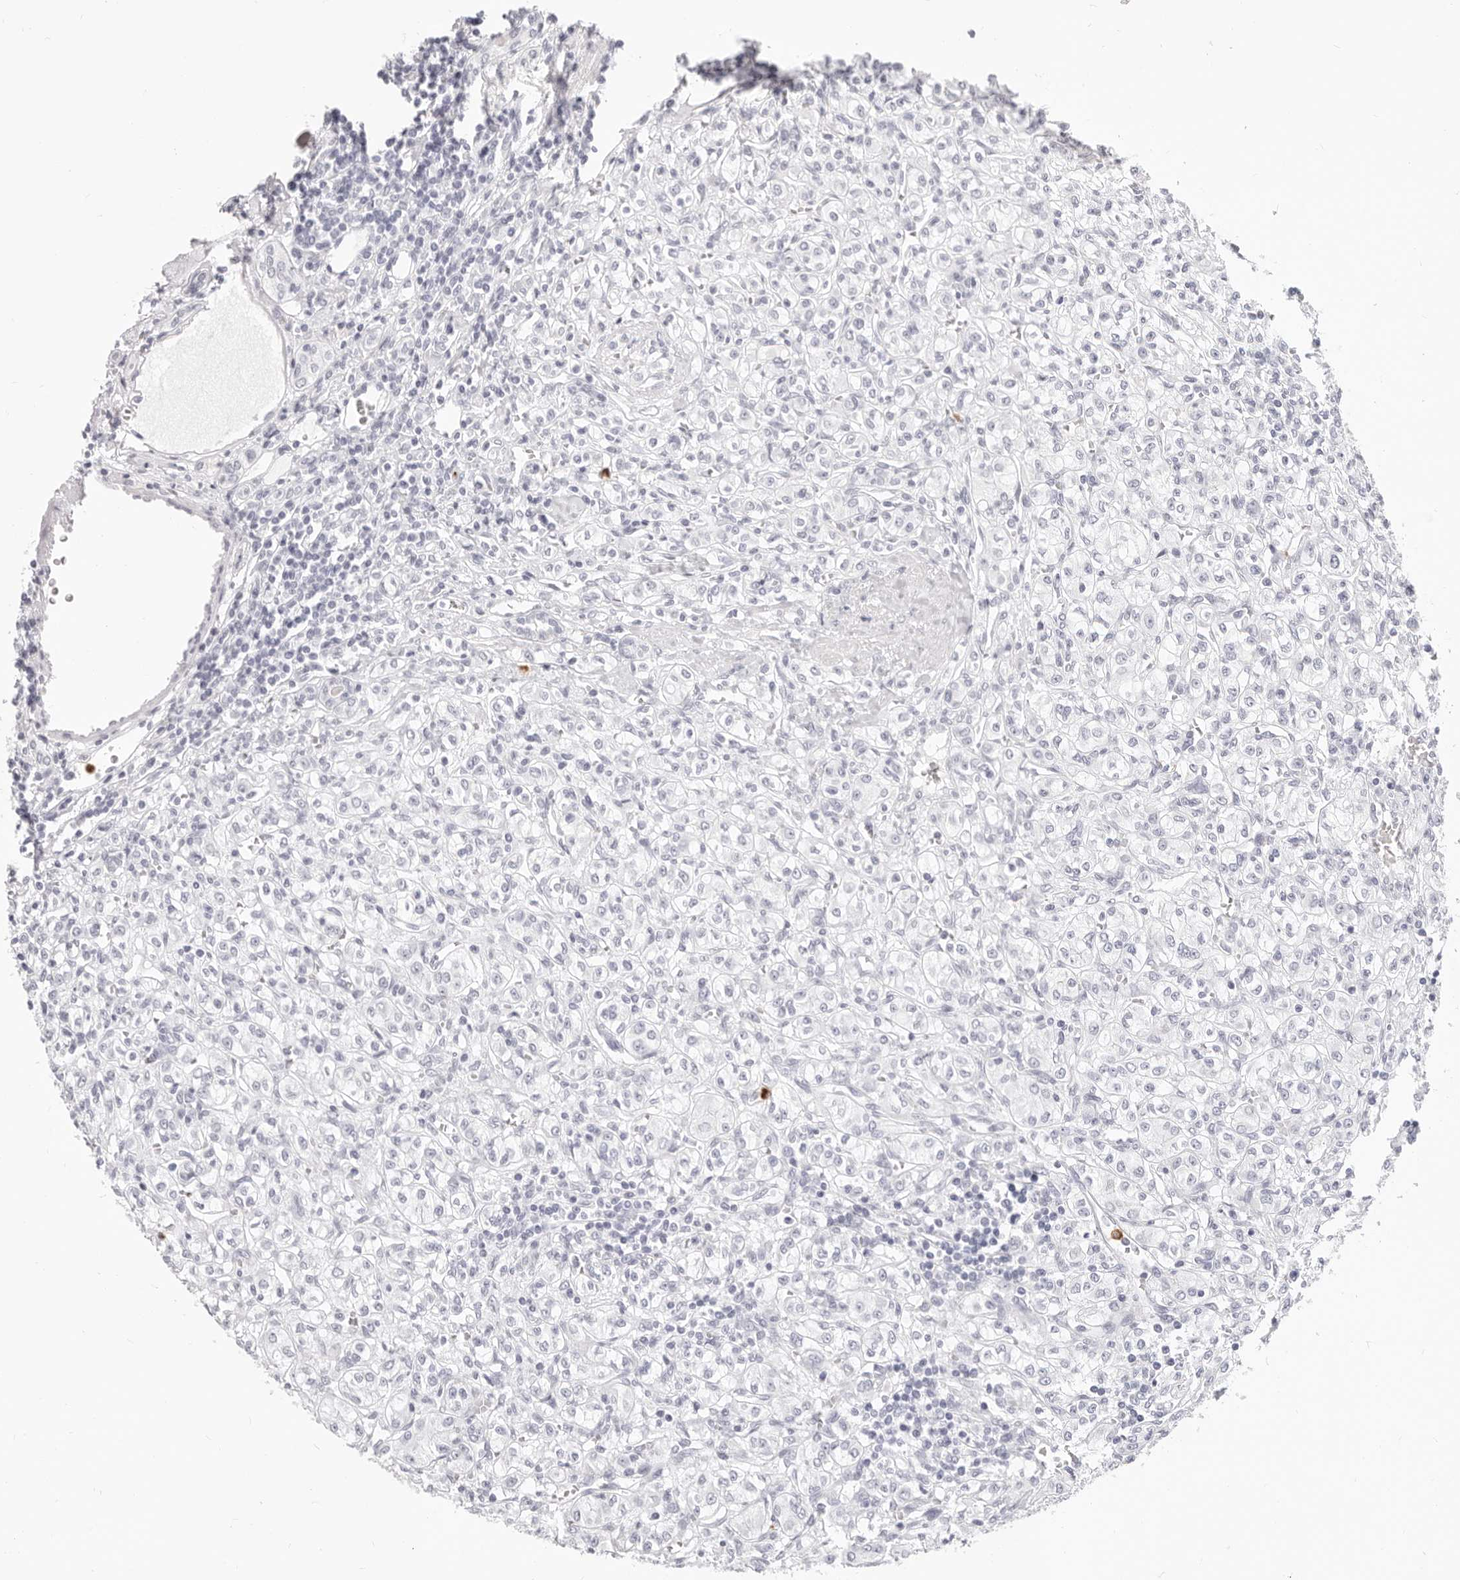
{"staining": {"intensity": "negative", "quantity": "none", "location": "none"}, "tissue": "renal cancer", "cell_type": "Tumor cells", "image_type": "cancer", "snomed": [{"axis": "morphology", "description": "Adenocarcinoma, NOS"}, {"axis": "topography", "description": "Kidney"}], "caption": "The immunohistochemistry histopathology image has no significant expression in tumor cells of renal cancer tissue.", "gene": "CAMP", "patient": {"sex": "male", "age": 77}}